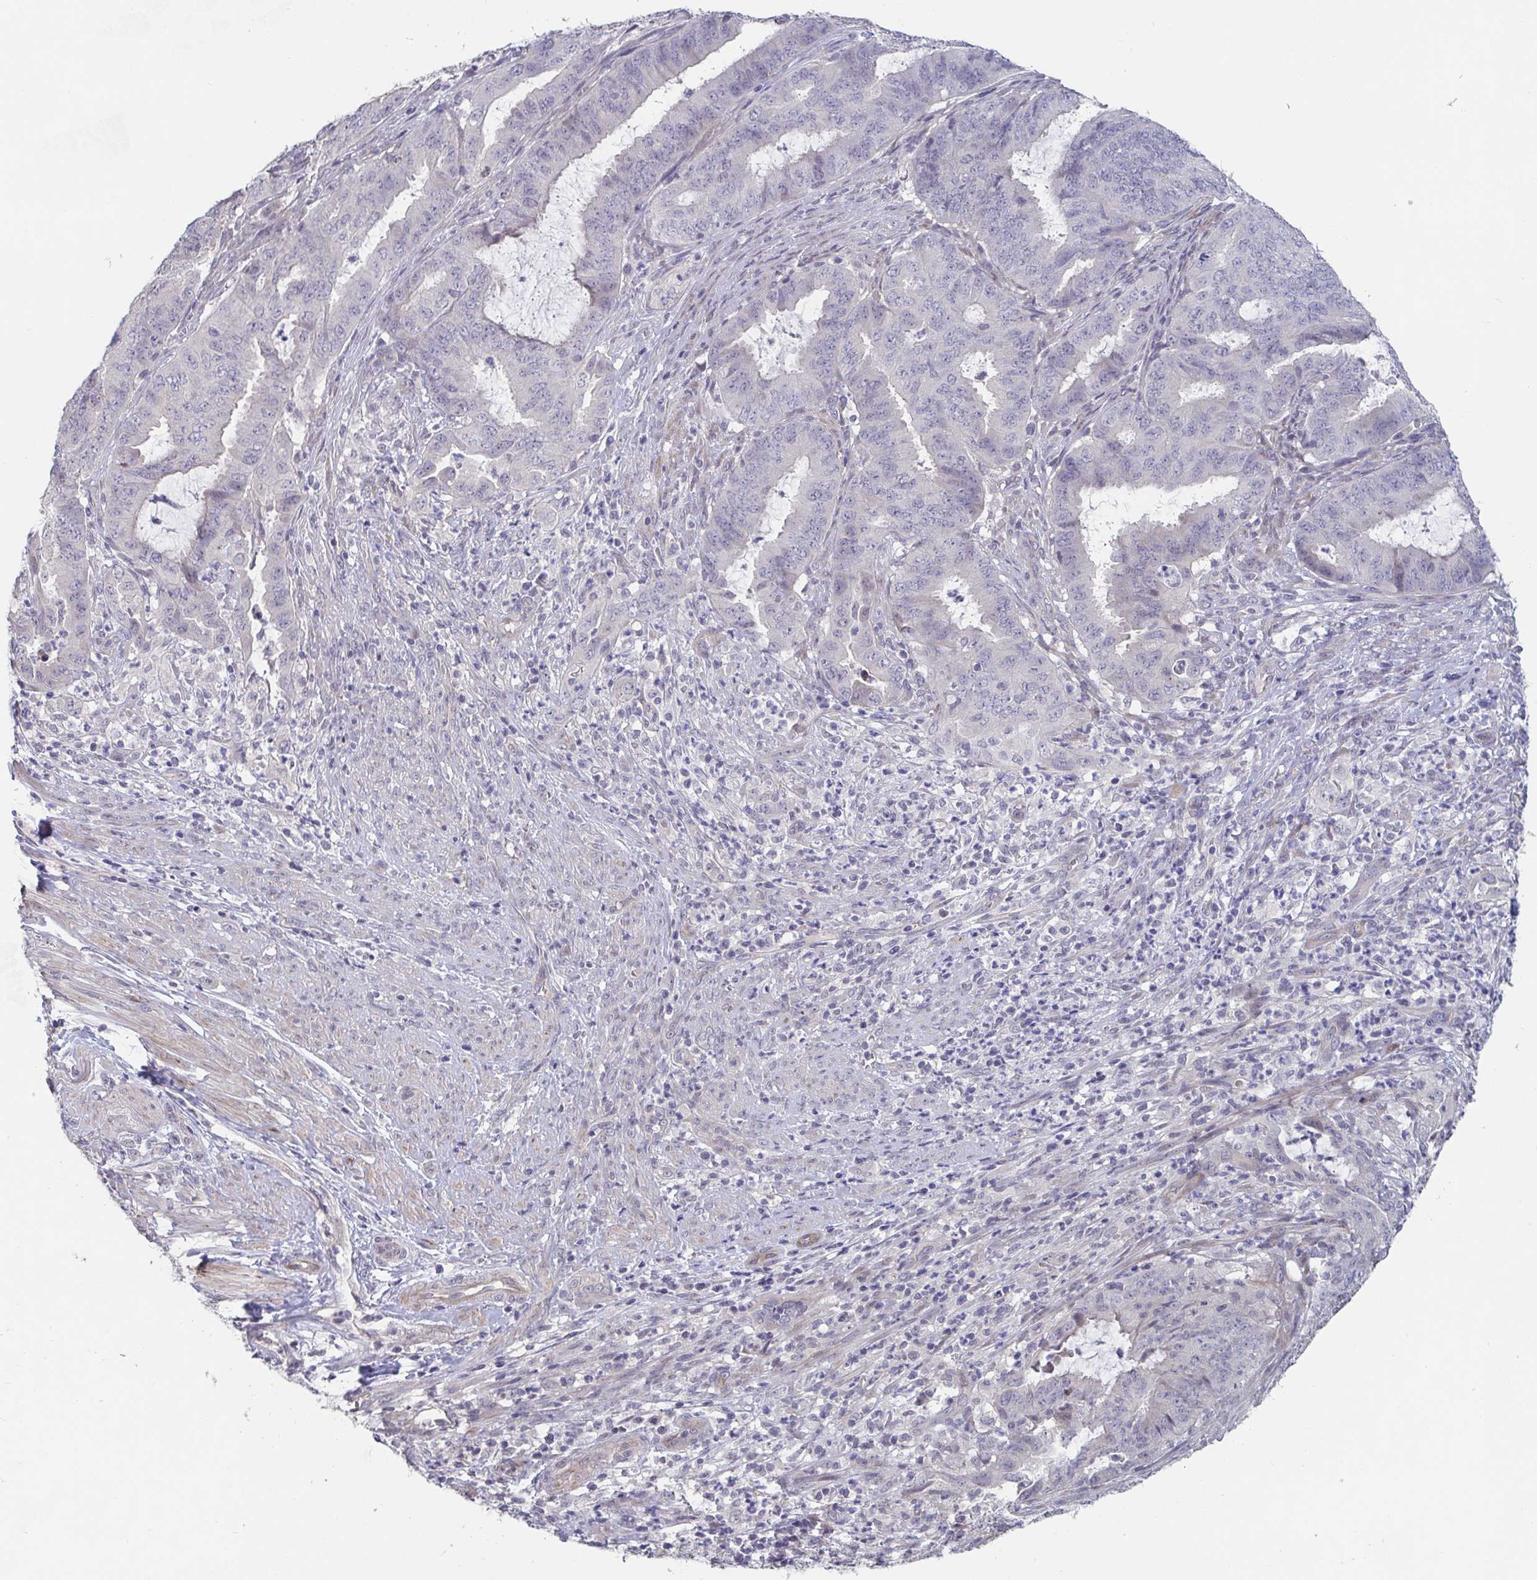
{"staining": {"intensity": "negative", "quantity": "none", "location": "none"}, "tissue": "endometrial cancer", "cell_type": "Tumor cells", "image_type": "cancer", "snomed": [{"axis": "morphology", "description": "Adenocarcinoma, NOS"}, {"axis": "topography", "description": "Endometrium"}], "caption": "Histopathology image shows no significant protein positivity in tumor cells of endometrial cancer (adenocarcinoma).", "gene": "FAM156B", "patient": {"sex": "female", "age": 51}}